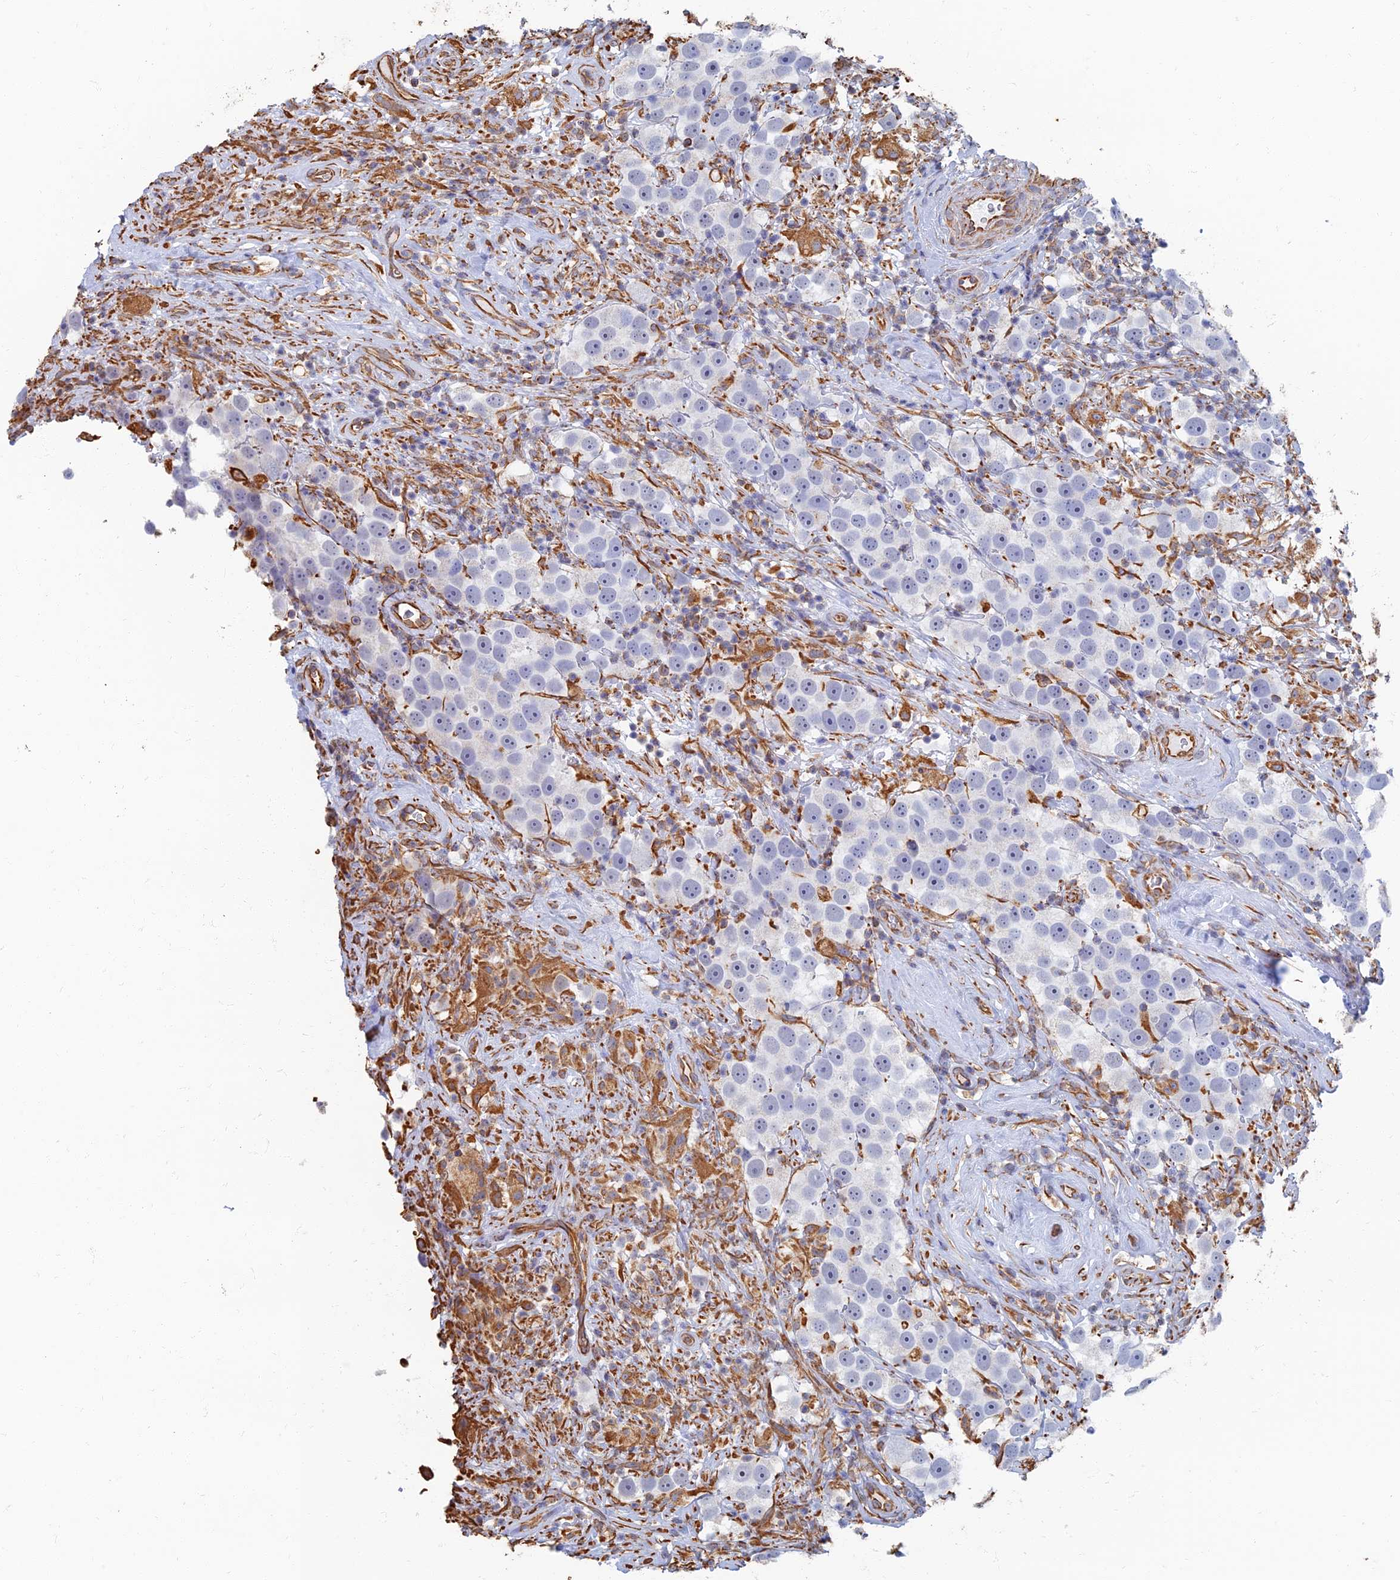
{"staining": {"intensity": "negative", "quantity": "none", "location": "none"}, "tissue": "testis cancer", "cell_type": "Tumor cells", "image_type": "cancer", "snomed": [{"axis": "morphology", "description": "Seminoma, NOS"}, {"axis": "topography", "description": "Testis"}], "caption": "There is no significant positivity in tumor cells of testis cancer.", "gene": "RMC1", "patient": {"sex": "male", "age": 49}}